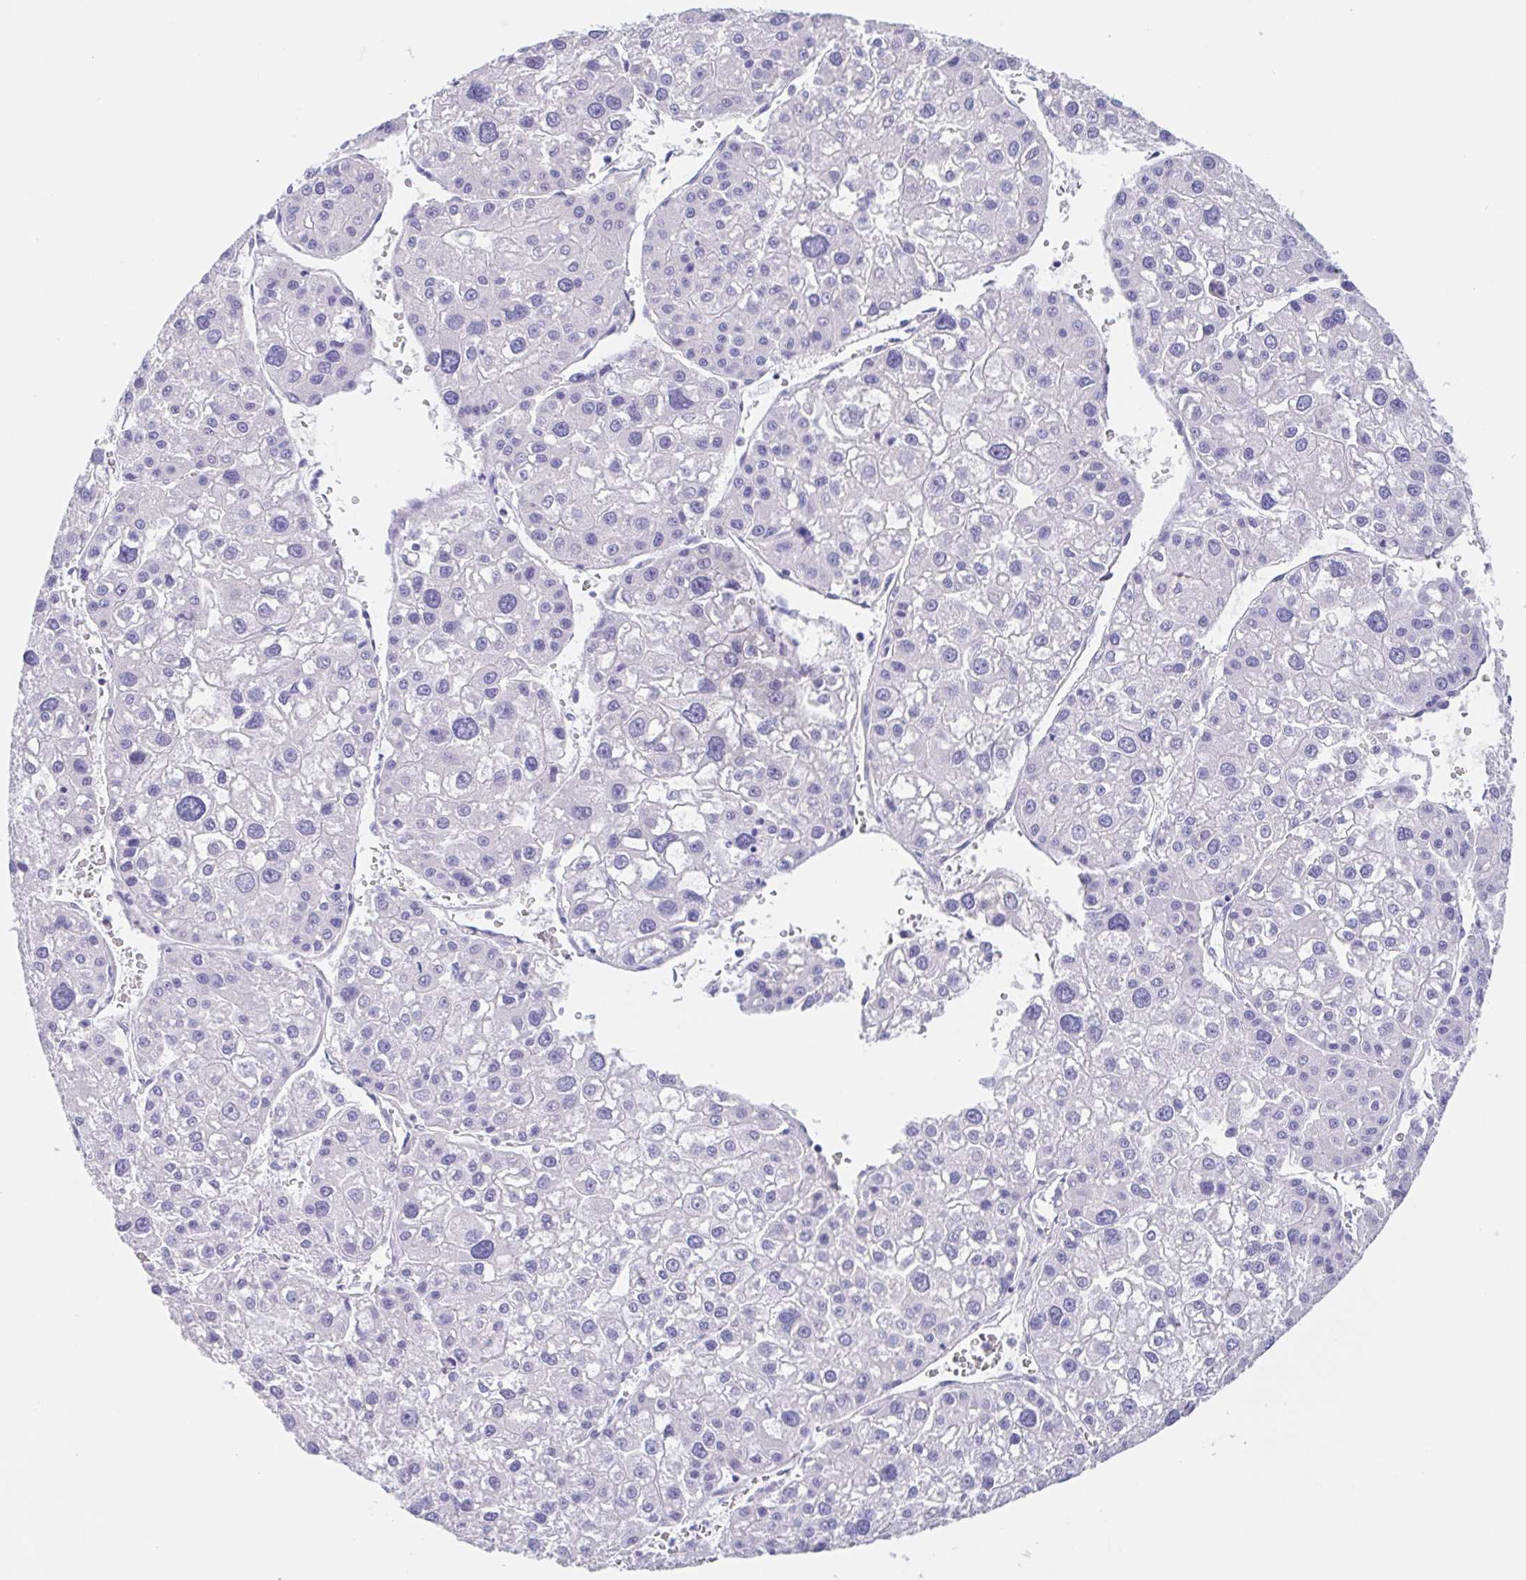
{"staining": {"intensity": "negative", "quantity": "none", "location": "none"}, "tissue": "liver cancer", "cell_type": "Tumor cells", "image_type": "cancer", "snomed": [{"axis": "morphology", "description": "Carcinoma, Hepatocellular, NOS"}, {"axis": "topography", "description": "Liver"}], "caption": "Histopathology image shows no significant protein positivity in tumor cells of liver hepatocellular carcinoma.", "gene": "SCG3", "patient": {"sex": "male", "age": 73}}